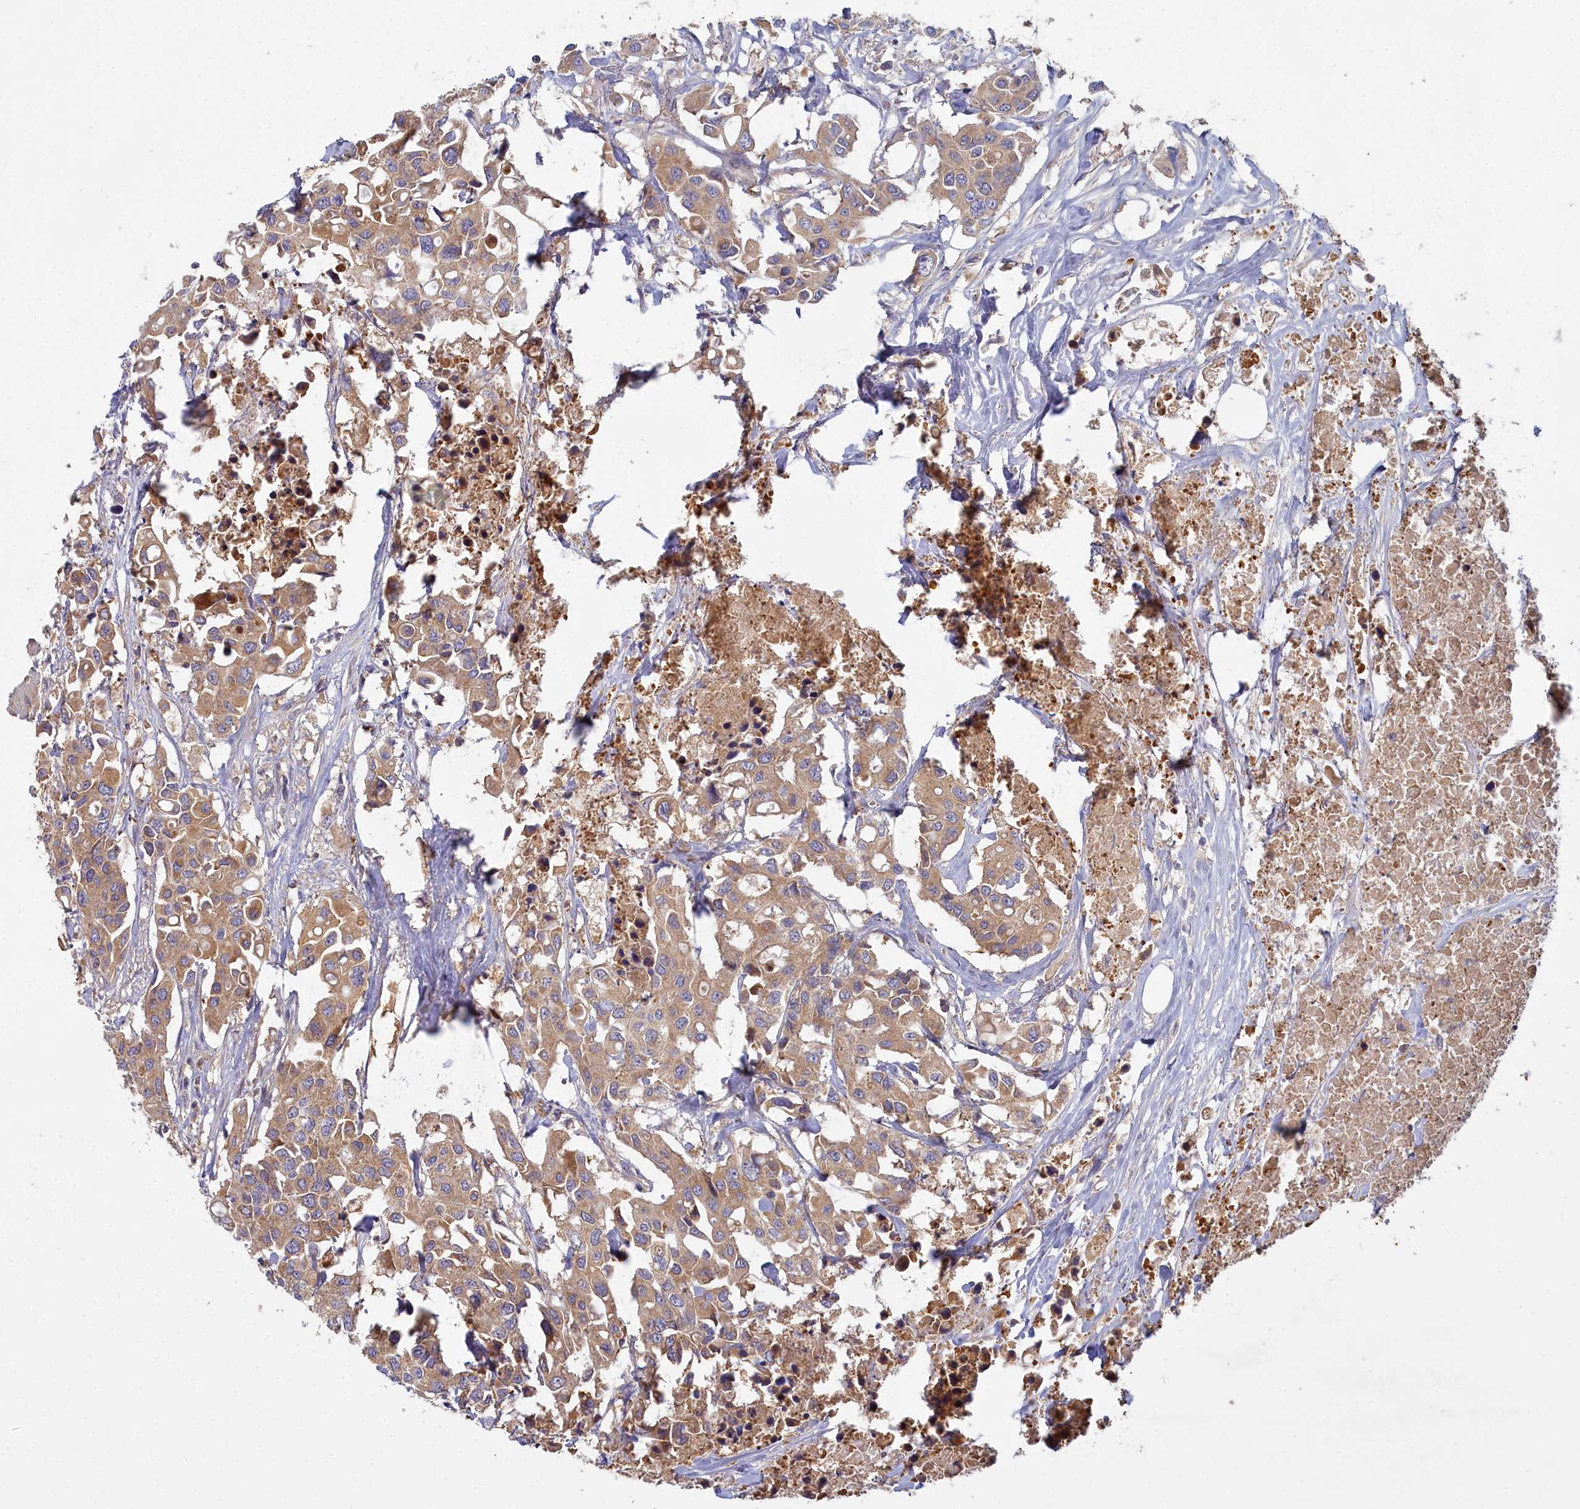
{"staining": {"intensity": "moderate", "quantity": ">75%", "location": "cytoplasmic/membranous"}, "tissue": "colorectal cancer", "cell_type": "Tumor cells", "image_type": "cancer", "snomed": [{"axis": "morphology", "description": "Adenocarcinoma, NOS"}, {"axis": "topography", "description": "Colon"}], "caption": "There is medium levels of moderate cytoplasmic/membranous staining in tumor cells of adenocarcinoma (colorectal), as demonstrated by immunohistochemical staining (brown color).", "gene": "CCDC167", "patient": {"sex": "male", "age": 77}}